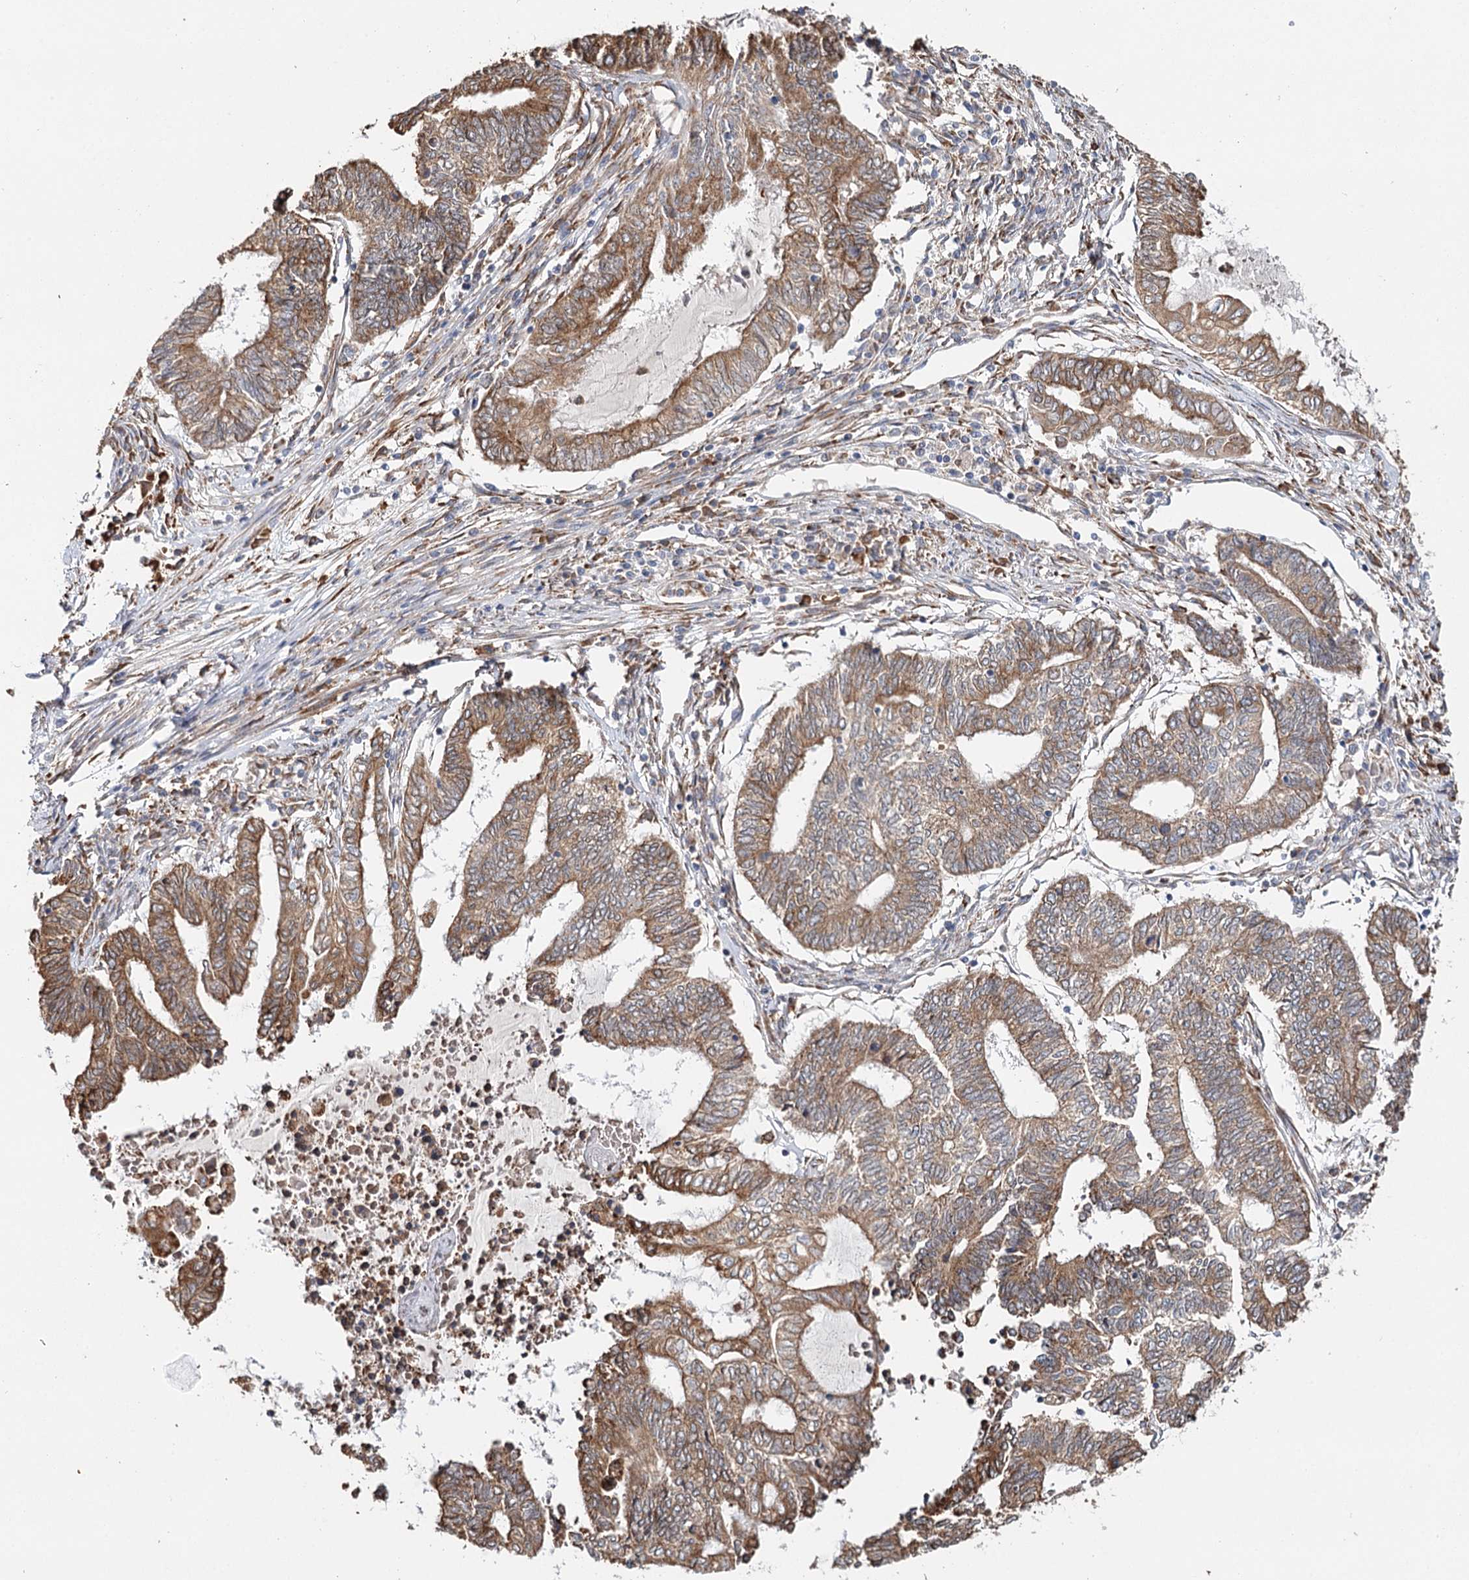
{"staining": {"intensity": "strong", "quantity": ">75%", "location": "cytoplasmic/membranous"}, "tissue": "endometrial cancer", "cell_type": "Tumor cells", "image_type": "cancer", "snomed": [{"axis": "morphology", "description": "Adenocarcinoma, NOS"}, {"axis": "topography", "description": "Uterus"}, {"axis": "topography", "description": "Endometrium"}], "caption": "Strong cytoplasmic/membranous protein expression is present in approximately >75% of tumor cells in endometrial cancer (adenocarcinoma).", "gene": "VEGFA", "patient": {"sex": "female", "age": 70}}